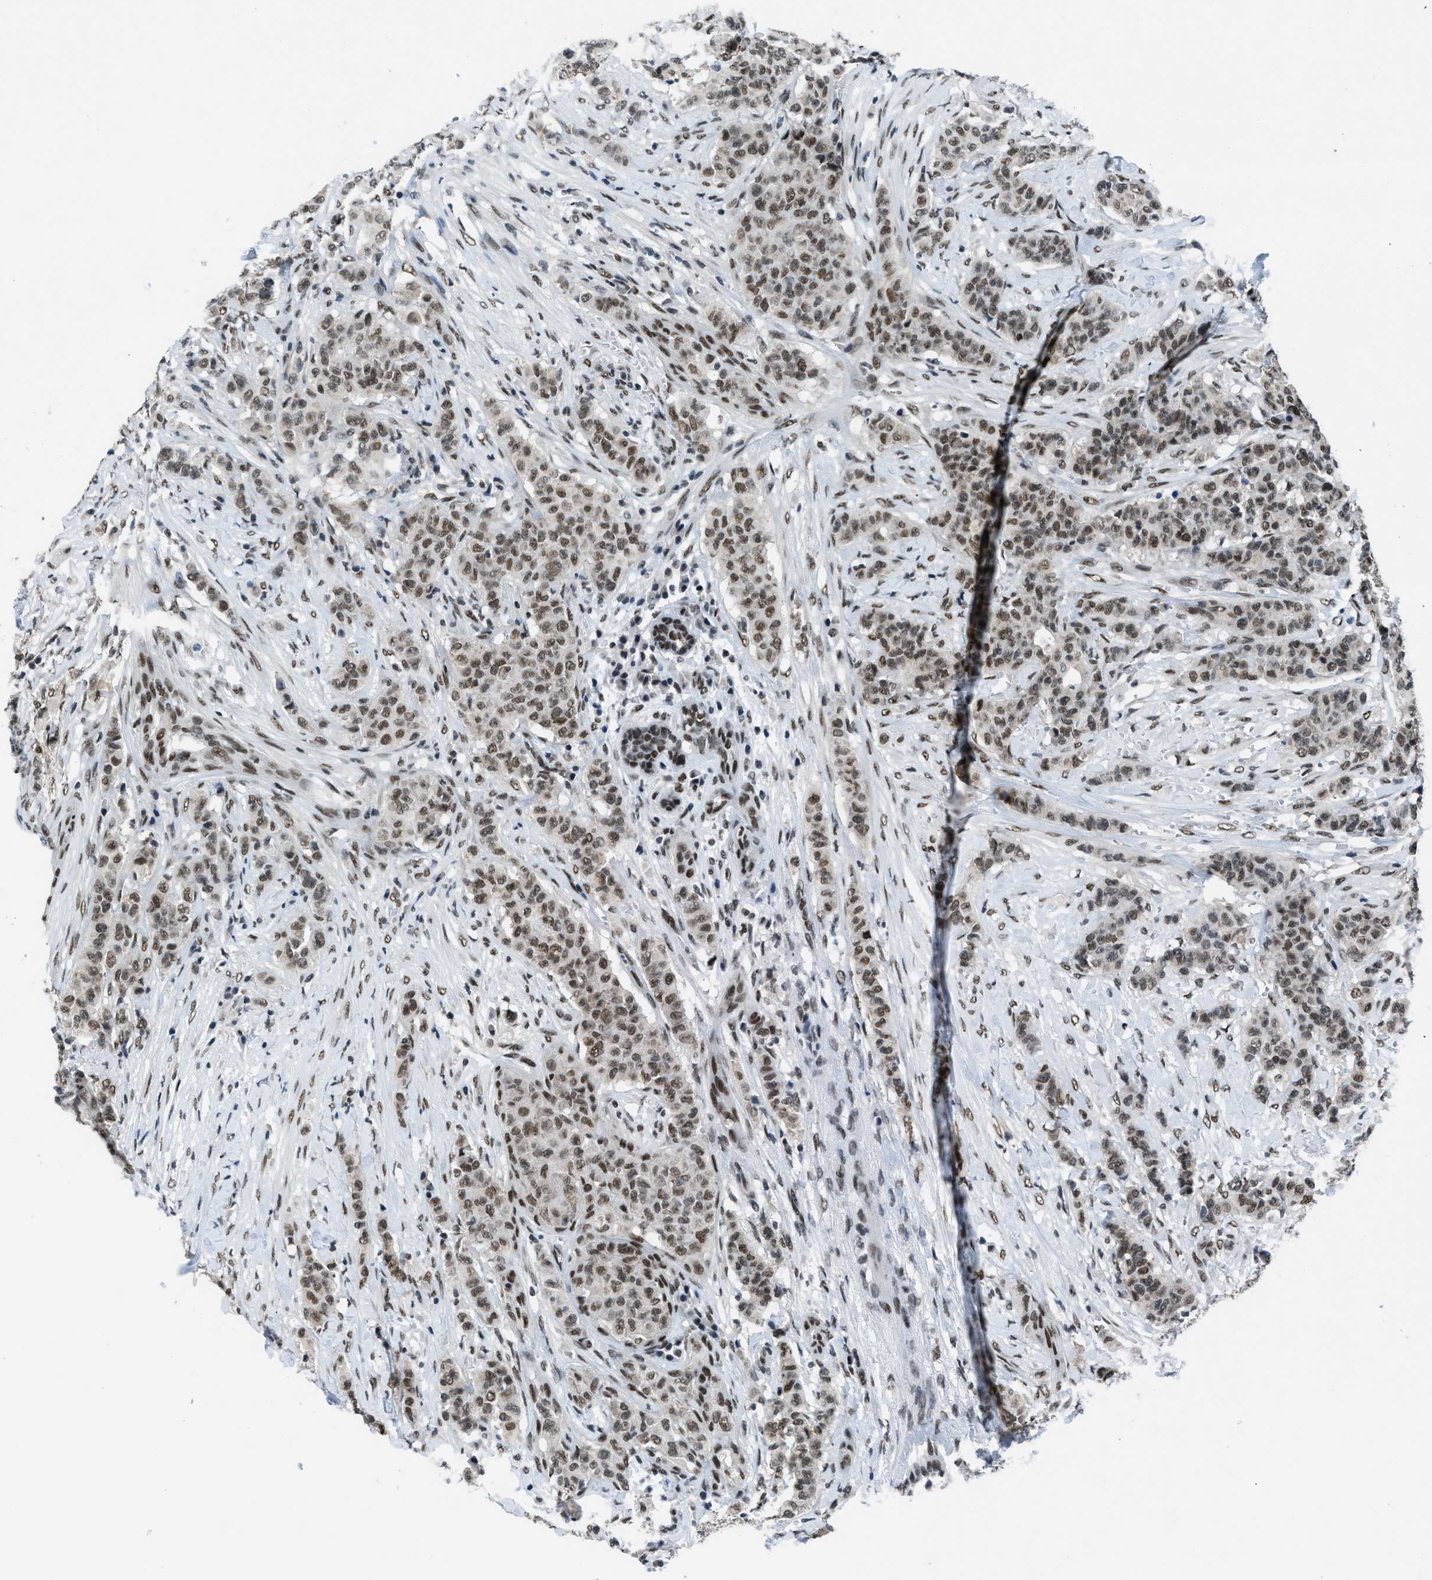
{"staining": {"intensity": "moderate", "quantity": ">75%", "location": "nuclear"}, "tissue": "breast cancer", "cell_type": "Tumor cells", "image_type": "cancer", "snomed": [{"axis": "morphology", "description": "Normal tissue, NOS"}, {"axis": "morphology", "description": "Duct carcinoma"}, {"axis": "topography", "description": "Breast"}], "caption": "Protein positivity by immunohistochemistry (IHC) demonstrates moderate nuclear expression in about >75% of tumor cells in infiltrating ductal carcinoma (breast).", "gene": "GATAD2B", "patient": {"sex": "female", "age": 40}}